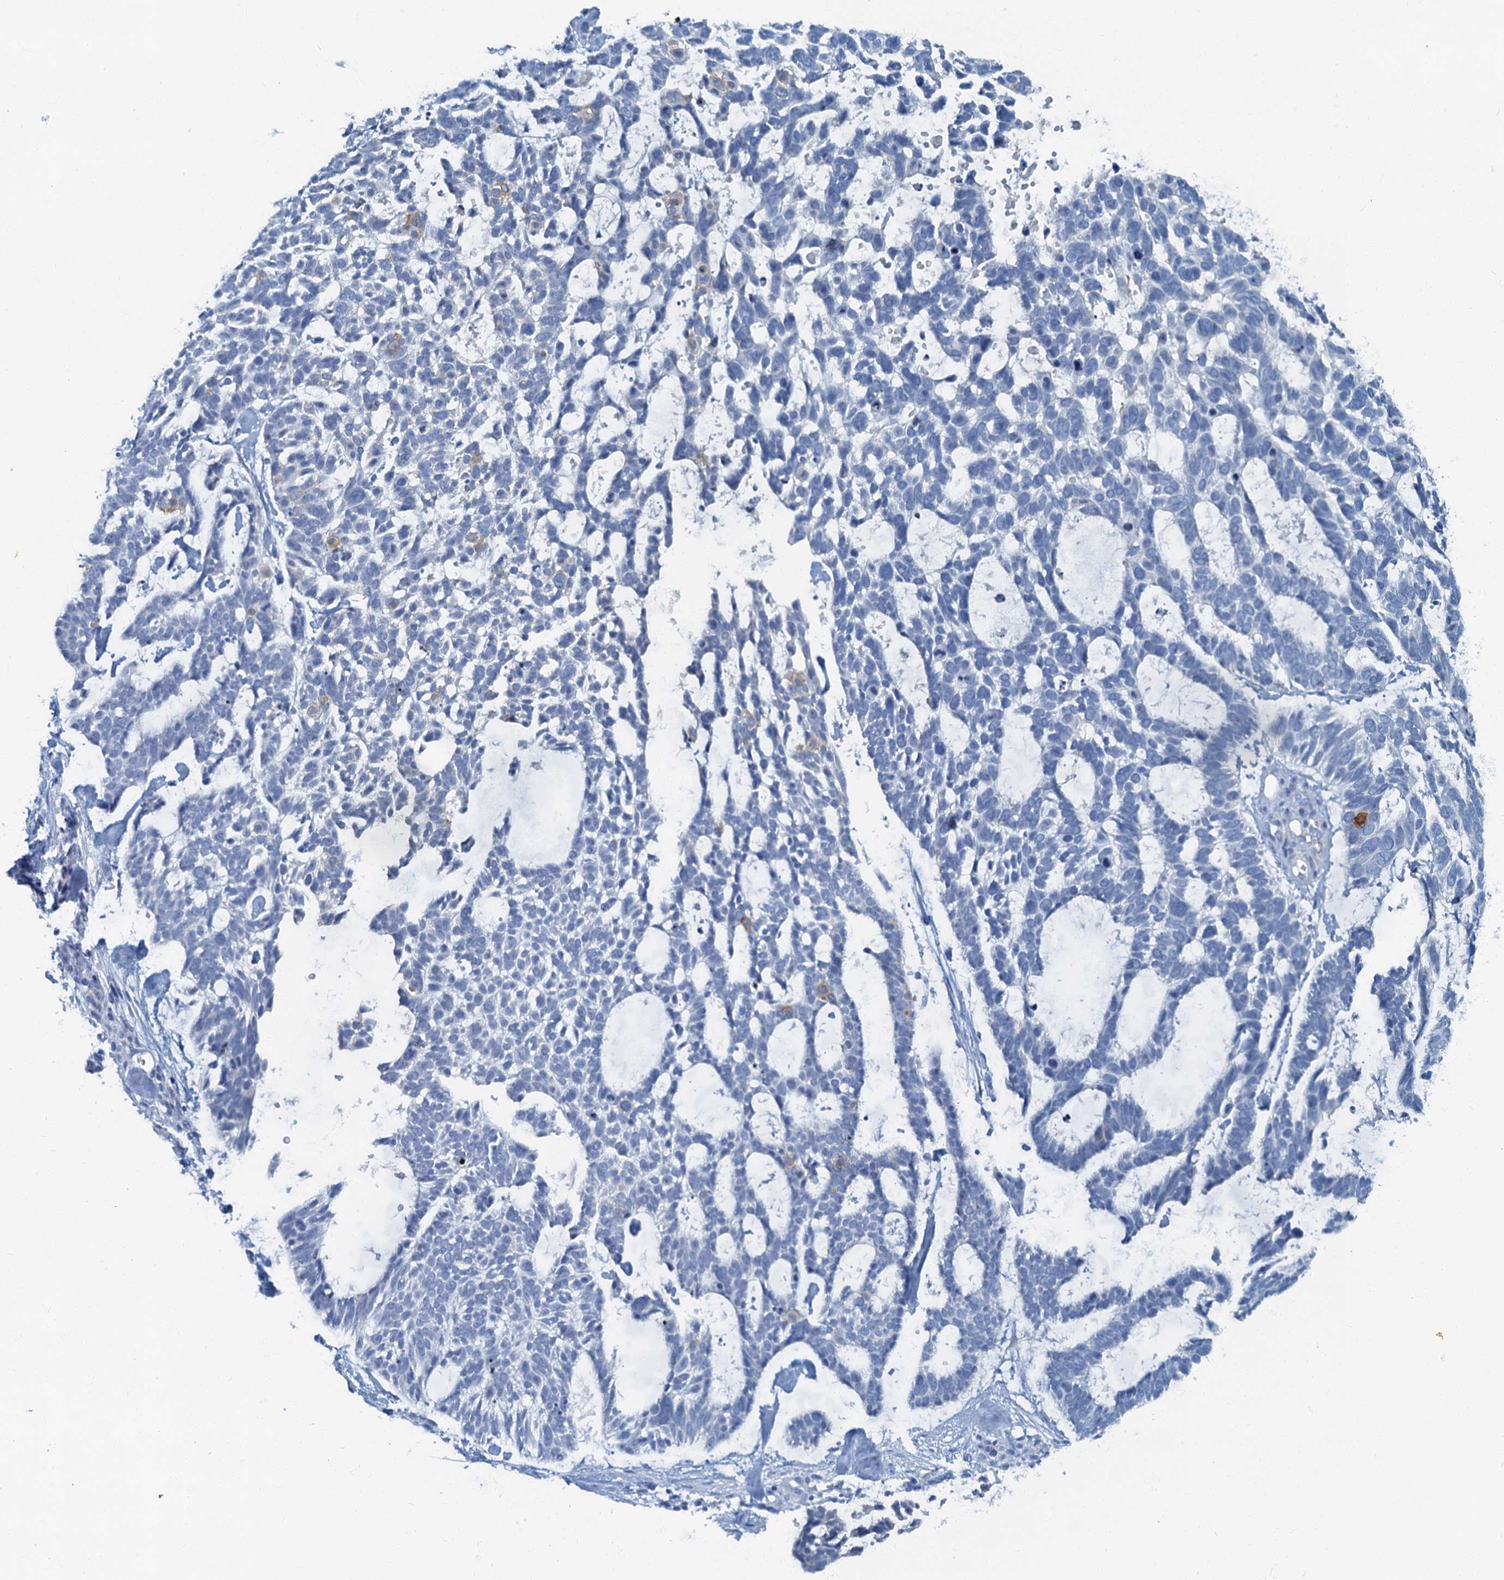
{"staining": {"intensity": "negative", "quantity": "none", "location": "none"}, "tissue": "skin cancer", "cell_type": "Tumor cells", "image_type": "cancer", "snomed": [{"axis": "morphology", "description": "Basal cell carcinoma"}, {"axis": "topography", "description": "Skin"}], "caption": "The photomicrograph demonstrates no staining of tumor cells in skin cancer (basal cell carcinoma). (Stains: DAB immunohistochemistry with hematoxylin counter stain, Microscopy: brightfield microscopy at high magnification).", "gene": "LYPD3", "patient": {"sex": "male", "age": 88}}